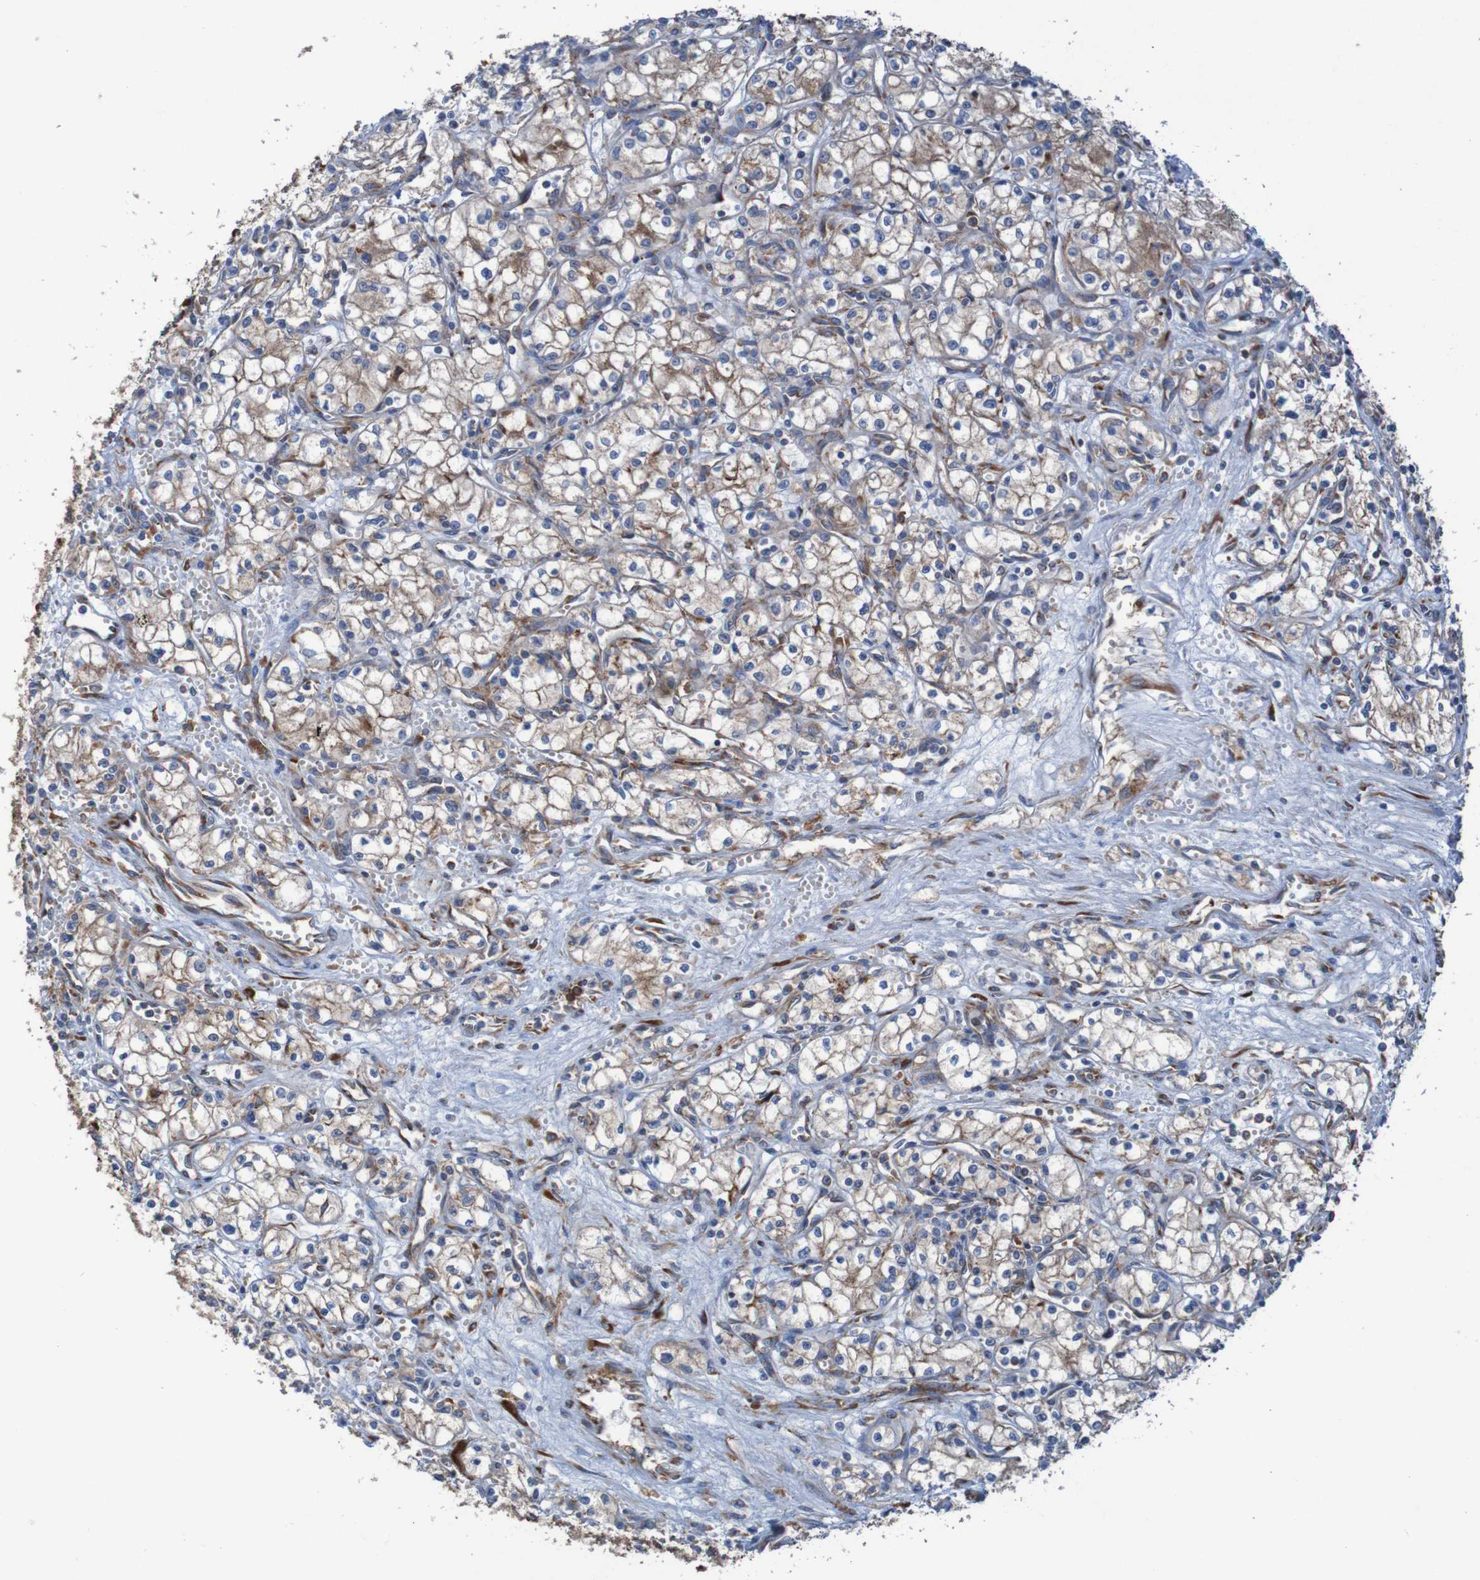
{"staining": {"intensity": "negative", "quantity": "none", "location": "none"}, "tissue": "renal cancer", "cell_type": "Tumor cells", "image_type": "cancer", "snomed": [{"axis": "morphology", "description": "Normal tissue, NOS"}, {"axis": "morphology", "description": "Adenocarcinoma, NOS"}, {"axis": "topography", "description": "Kidney"}], "caption": "An immunohistochemistry micrograph of adenocarcinoma (renal) is shown. There is no staining in tumor cells of adenocarcinoma (renal).", "gene": "RPL10", "patient": {"sex": "male", "age": 59}}